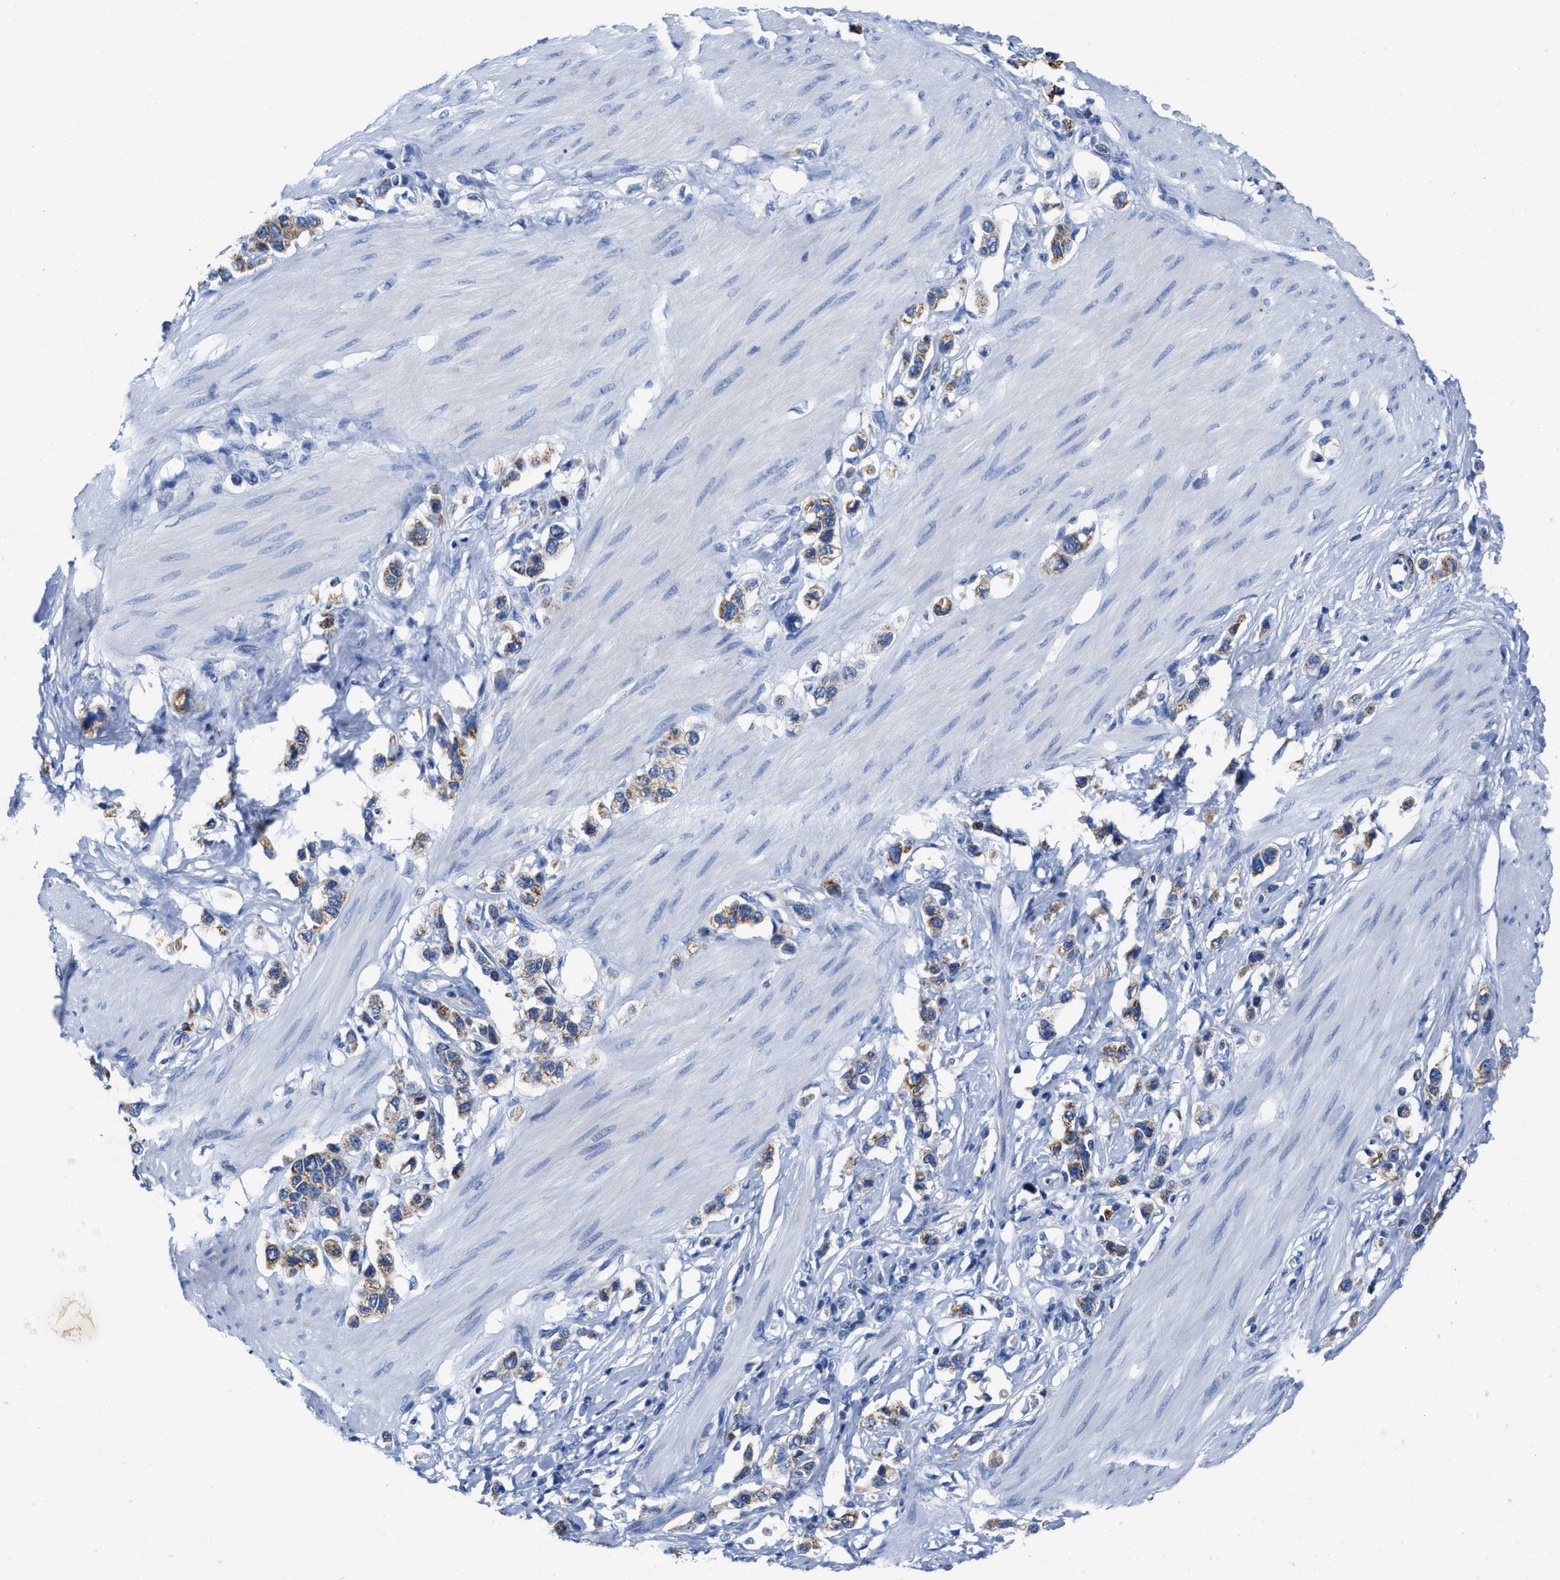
{"staining": {"intensity": "moderate", "quantity": ">75%", "location": "cytoplasmic/membranous"}, "tissue": "stomach cancer", "cell_type": "Tumor cells", "image_type": "cancer", "snomed": [{"axis": "morphology", "description": "Adenocarcinoma, NOS"}, {"axis": "topography", "description": "Stomach"}], "caption": "Tumor cells display medium levels of moderate cytoplasmic/membranous positivity in approximately >75% of cells in human adenocarcinoma (stomach).", "gene": "TBRG4", "patient": {"sex": "female", "age": 65}}